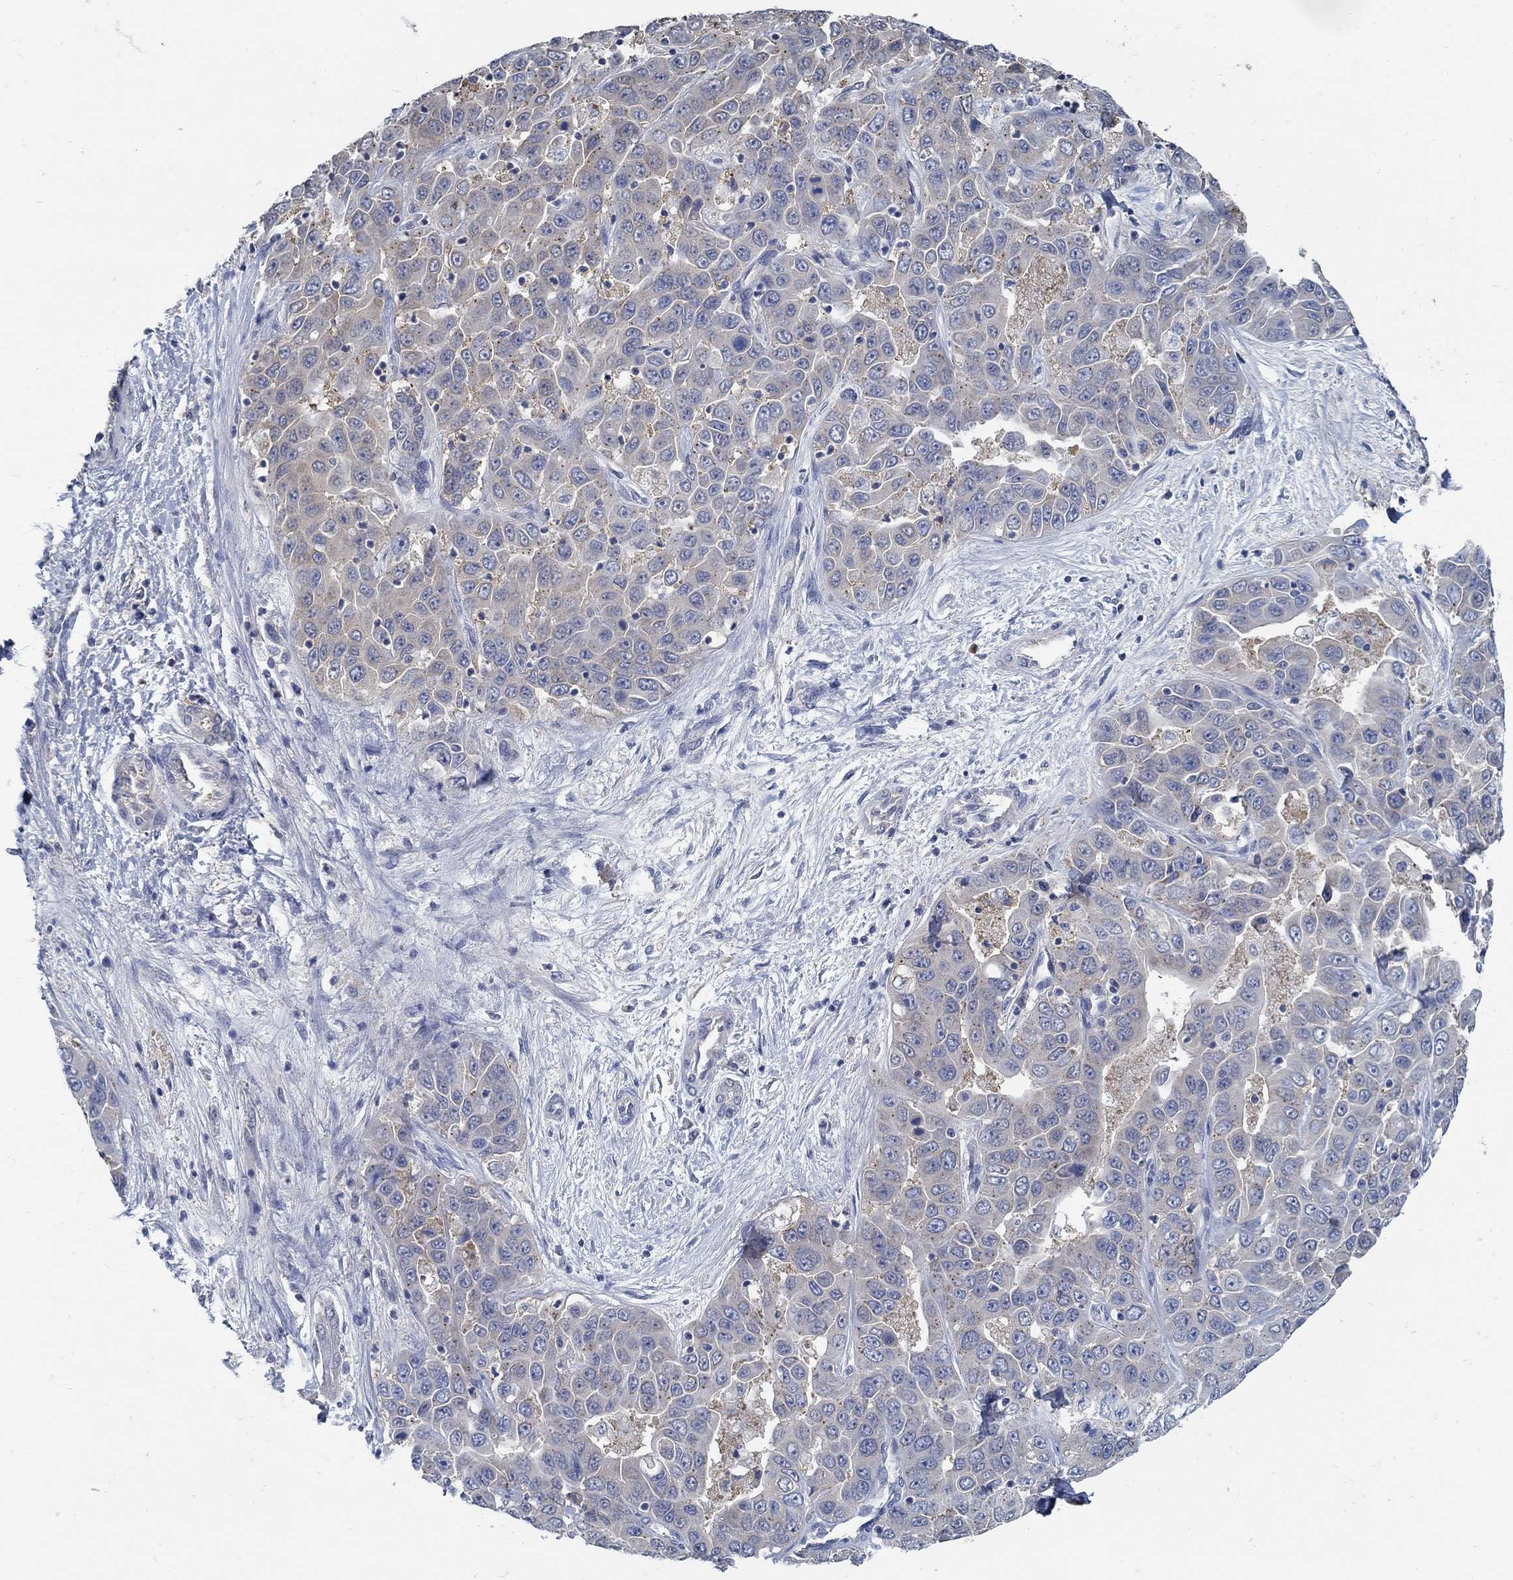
{"staining": {"intensity": "moderate", "quantity": "<25%", "location": "cytoplasmic/membranous"}, "tissue": "liver cancer", "cell_type": "Tumor cells", "image_type": "cancer", "snomed": [{"axis": "morphology", "description": "Cholangiocarcinoma"}, {"axis": "topography", "description": "Liver"}], "caption": "Immunohistochemistry image of human liver cholangiocarcinoma stained for a protein (brown), which displays low levels of moderate cytoplasmic/membranous expression in approximately <25% of tumor cells.", "gene": "PCDH11X", "patient": {"sex": "female", "age": 52}}